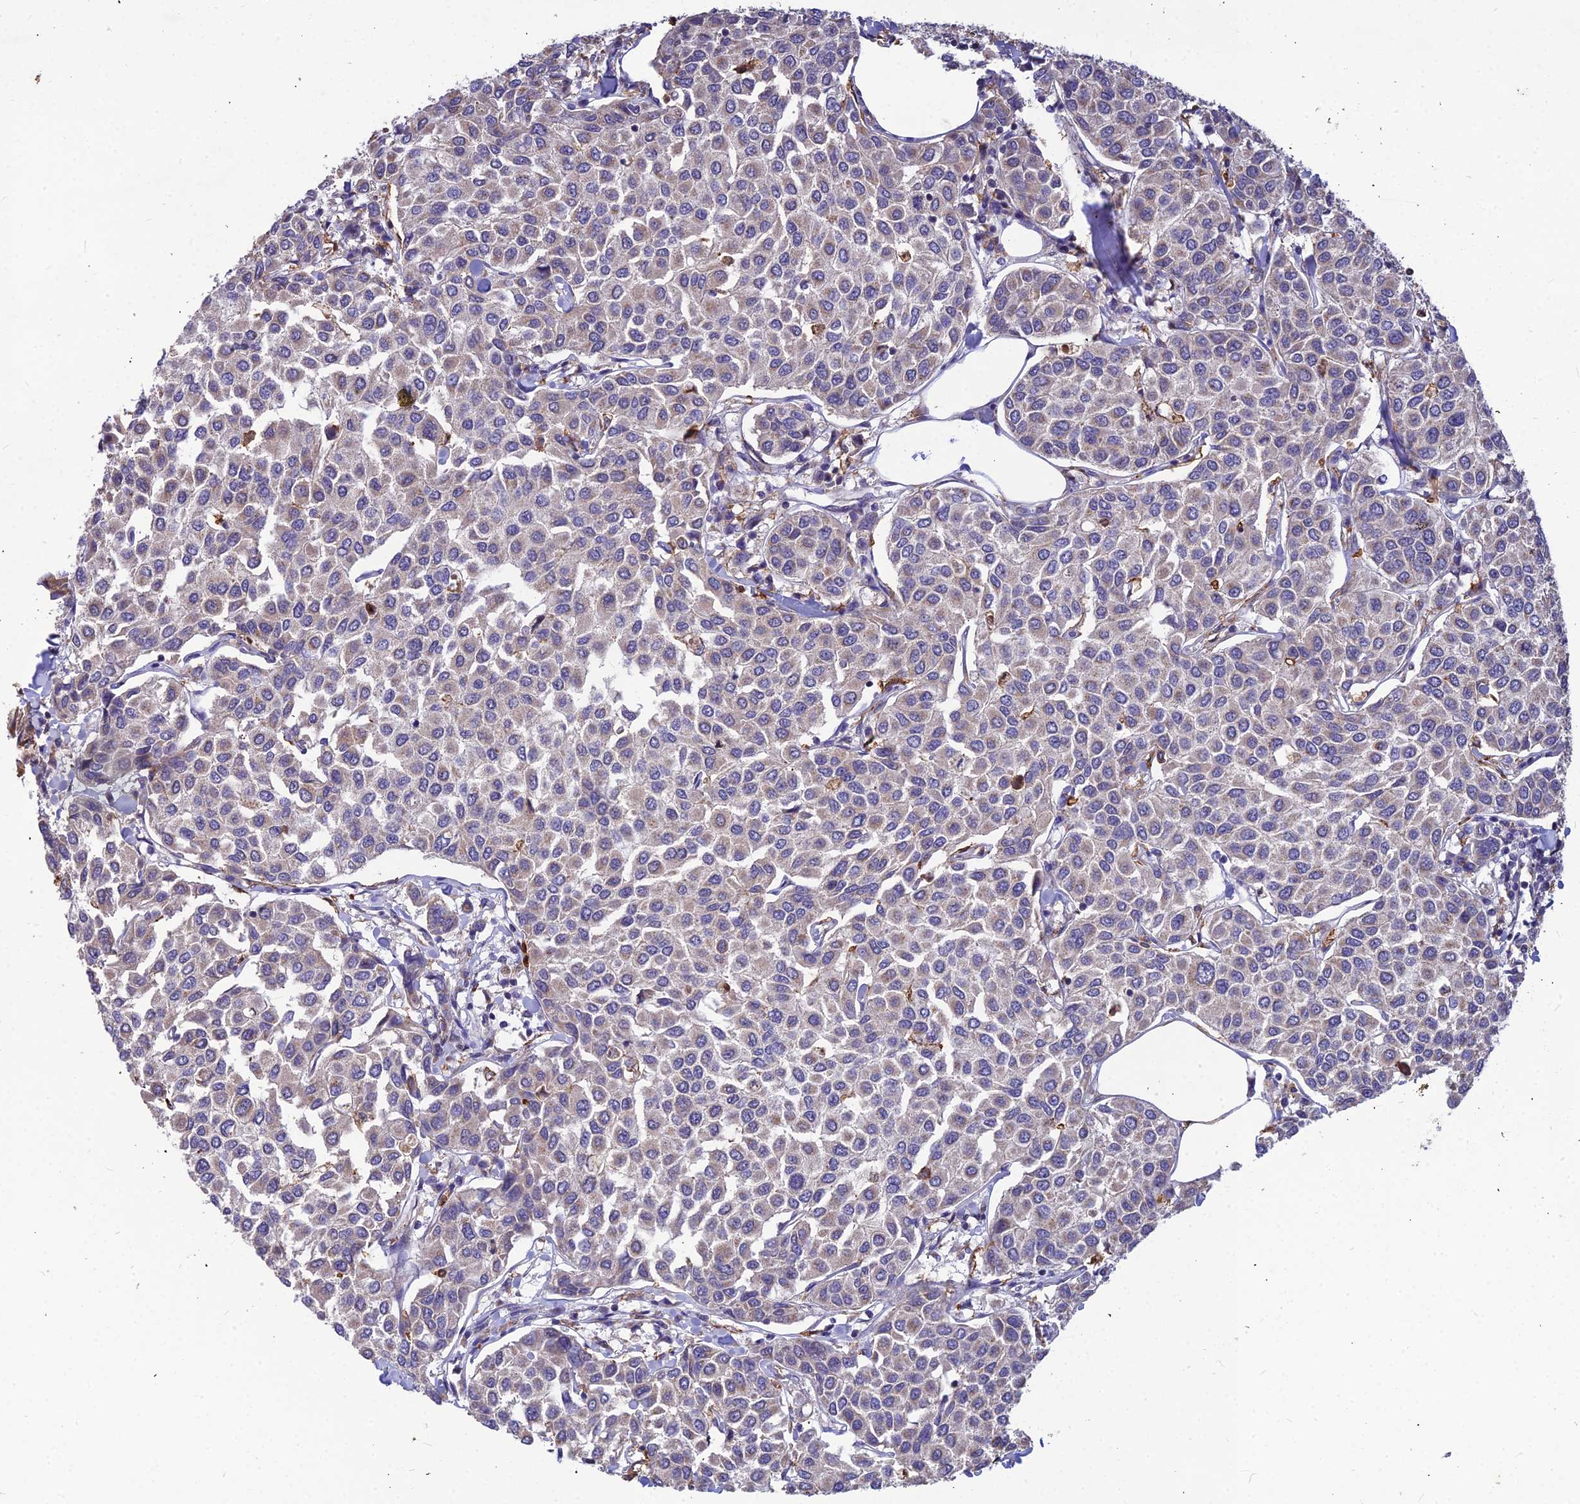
{"staining": {"intensity": "weak", "quantity": "<25%", "location": "cytoplasmic/membranous"}, "tissue": "breast cancer", "cell_type": "Tumor cells", "image_type": "cancer", "snomed": [{"axis": "morphology", "description": "Duct carcinoma"}, {"axis": "topography", "description": "Breast"}], "caption": "Breast cancer was stained to show a protein in brown. There is no significant positivity in tumor cells.", "gene": "LEKR1", "patient": {"sex": "female", "age": 55}}